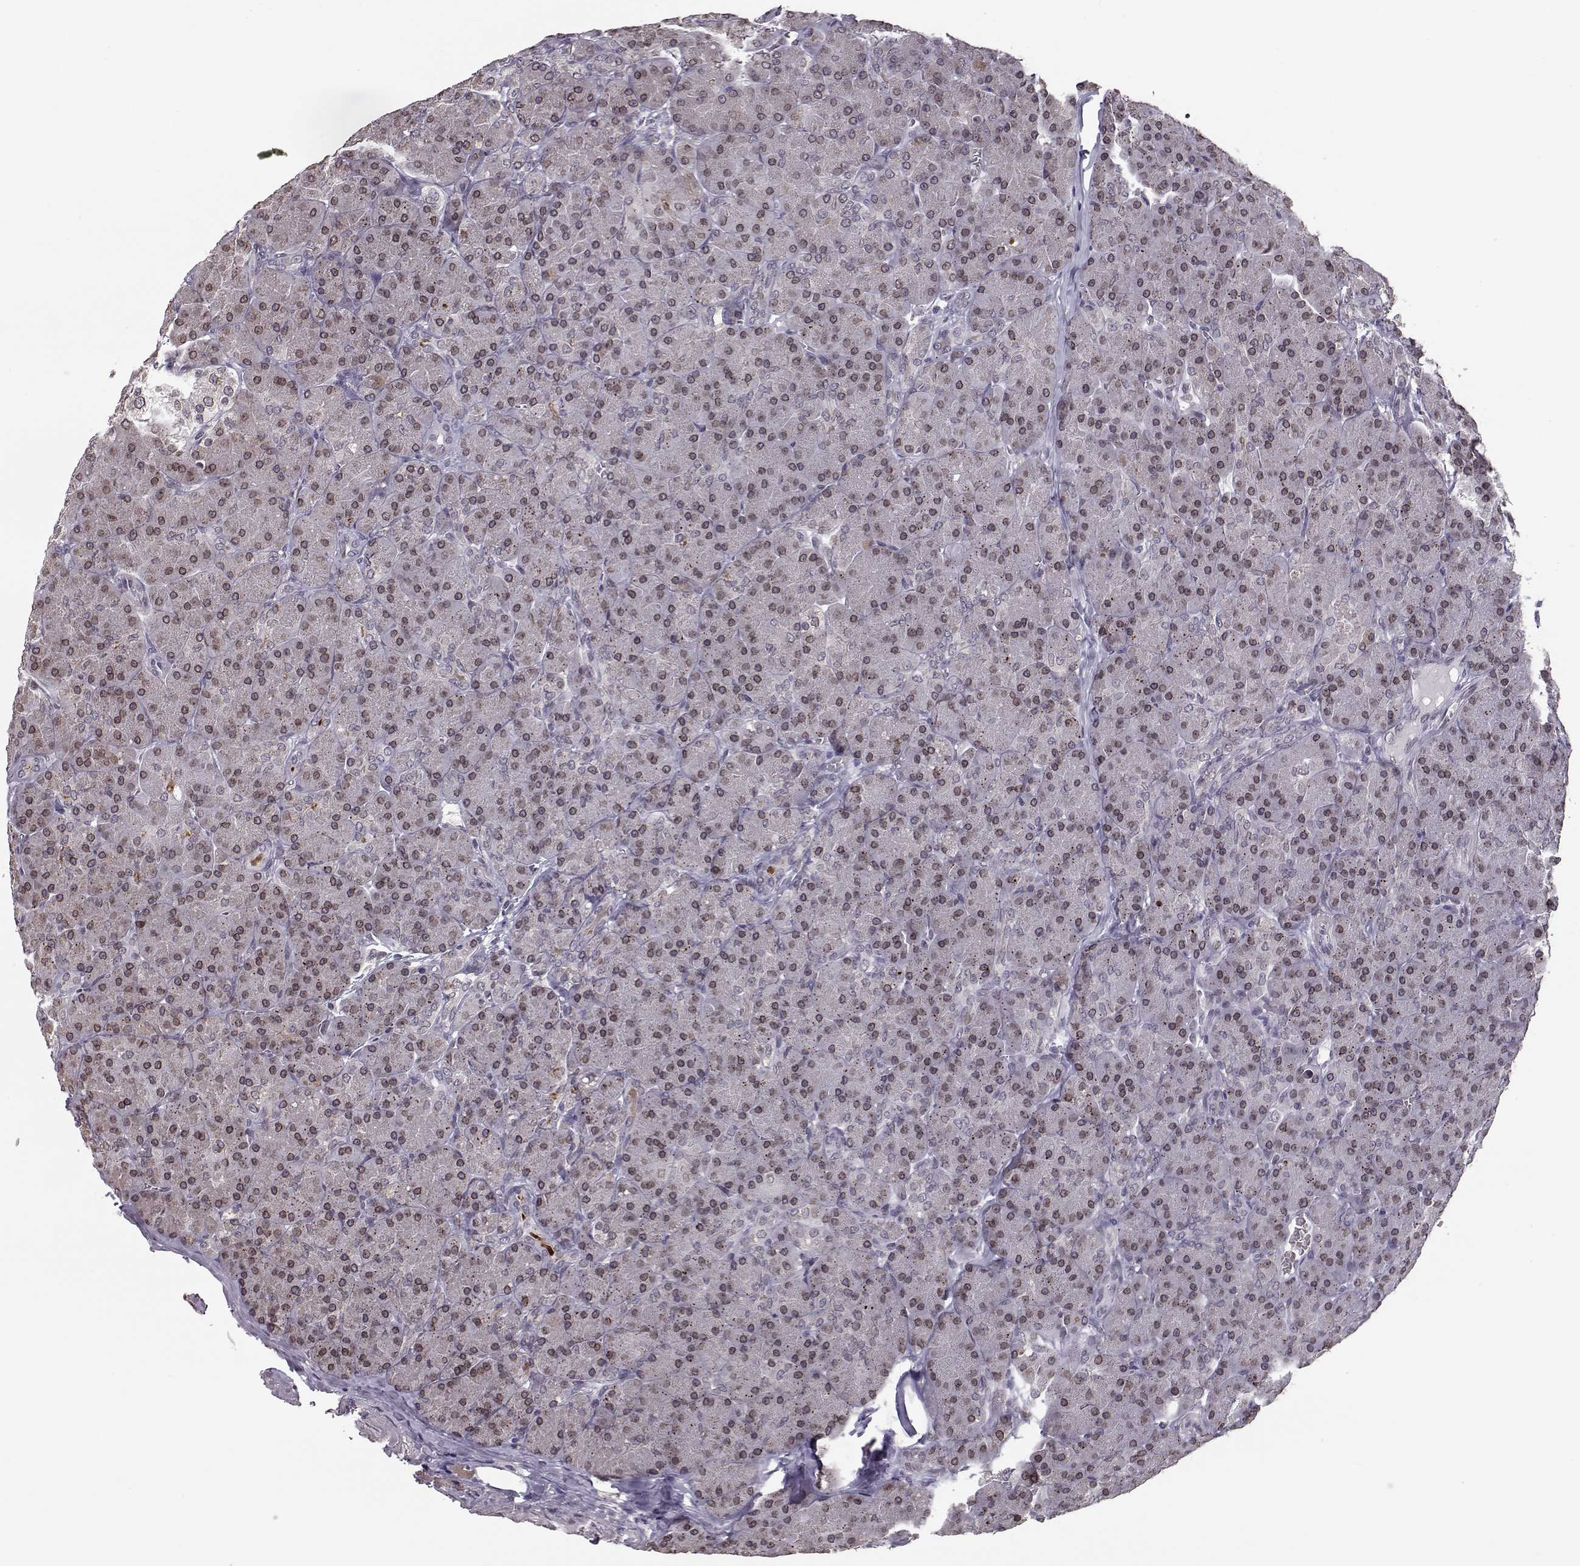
{"staining": {"intensity": "weak", "quantity": ">75%", "location": "cytoplasmic/membranous,nuclear"}, "tissue": "pancreas", "cell_type": "Exocrine glandular cells", "image_type": "normal", "snomed": [{"axis": "morphology", "description": "Normal tissue, NOS"}, {"axis": "topography", "description": "Pancreas"}], "caption": "DAB (3,3'-diaminobenzidine) immunohistochemical staining of normal pancreas displays weak cytoplasmic/membranous,nuclear protein expression in about >75% of exocrine glandular cells. (DAB IHC, brown staining for protein, blue staining for nuclei).", "gene": "NUP37", "patient": {"sex": "male", "age": 57}}